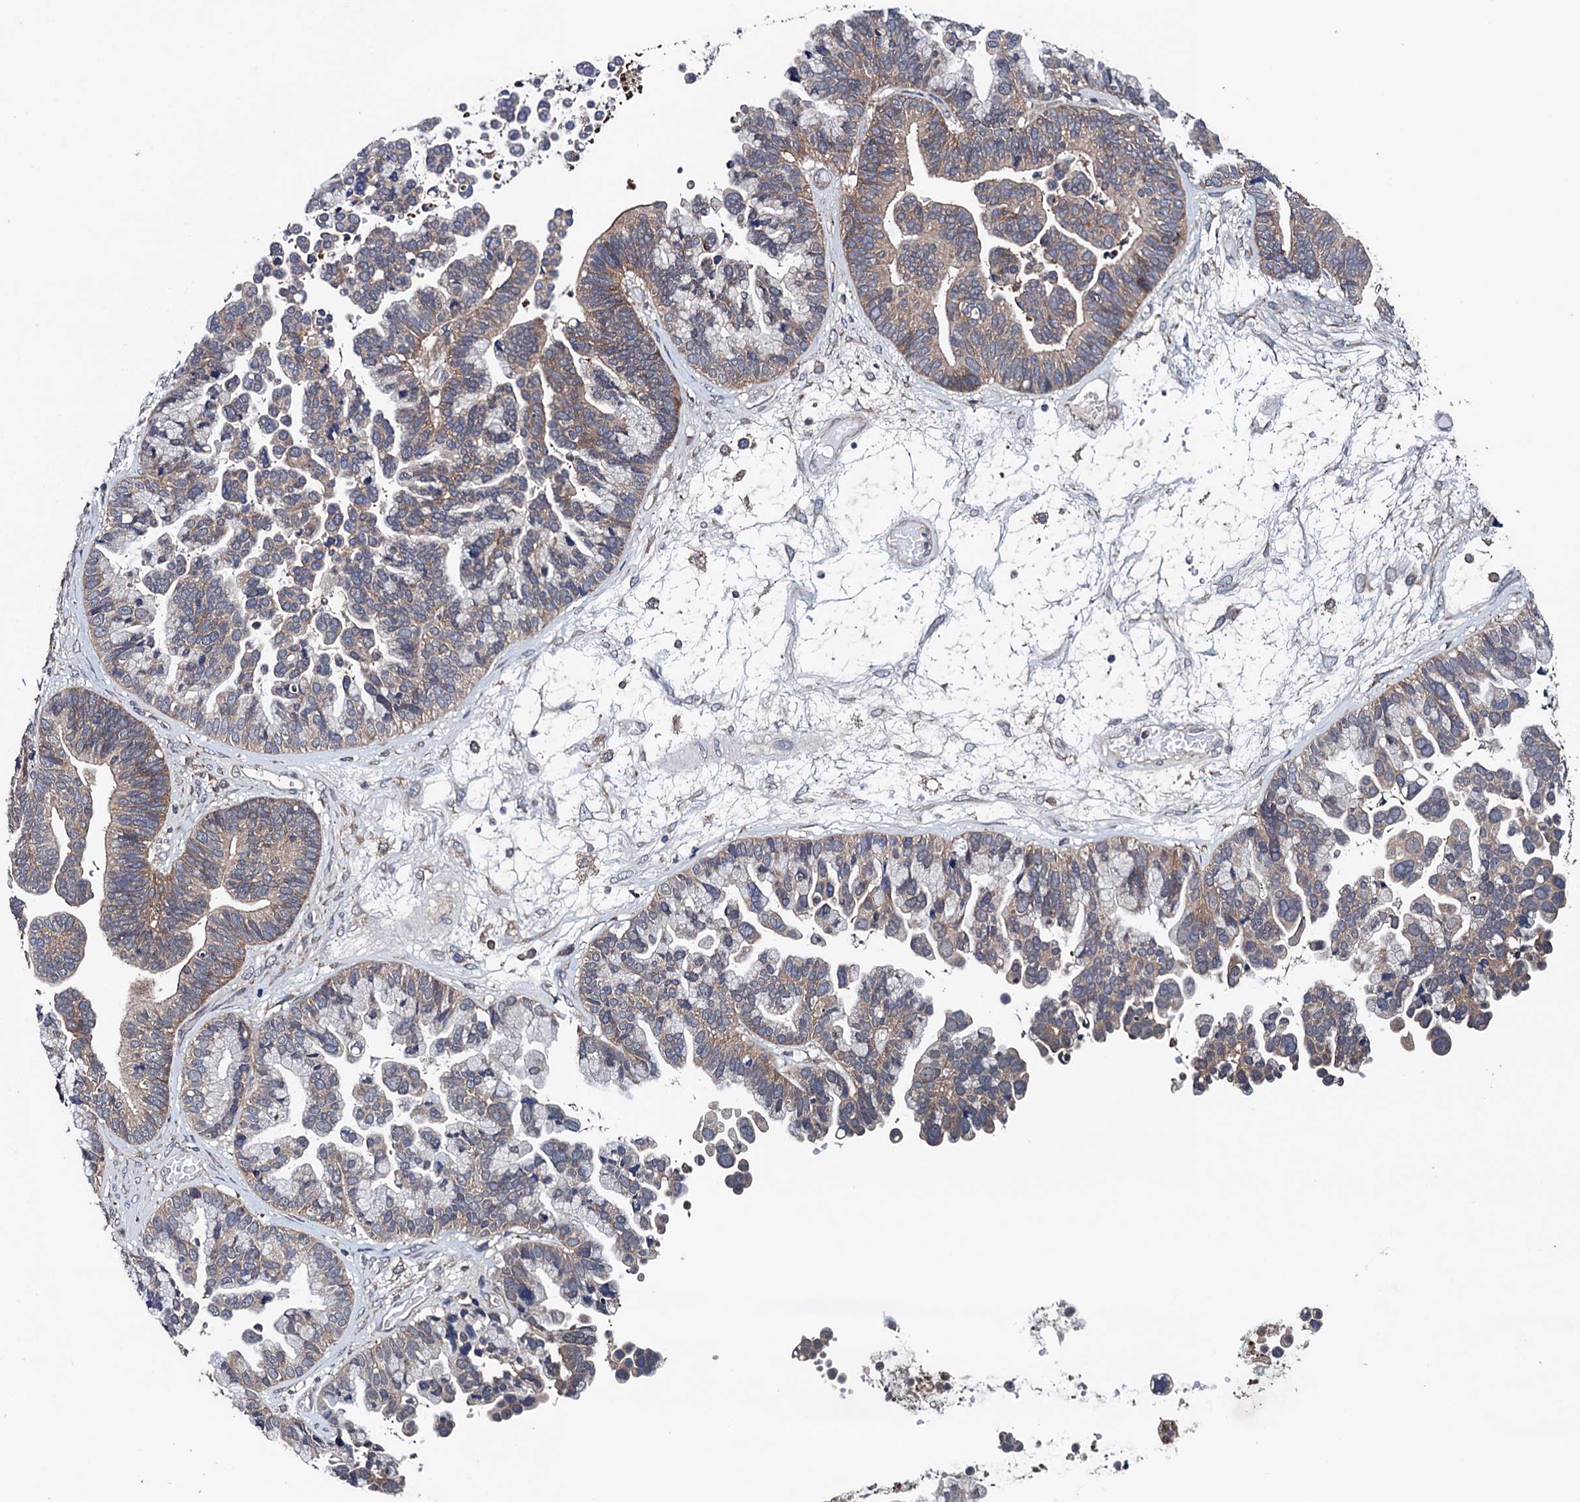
{"staining": {"intensity": "weak", "quantity": "25%-75%", "location": "cytoplasmic/membranous"}, "tissue": "ovarian cancer", "cell_type": "Tumor cells", "image_type": "cancer", "snomed": [{"axis": "morphology", "description": "Cystadenocarcinoma, serous, NOS"}, {"axis": "topography", "description": "Ovary"}], "caption": "Tumor cells exhibit low levels of weak cytoplasmic/membranous expression in about 25%-75% of cells in serous cystadenocarcinoma (ovarian).", "gene": "BLTP3B", "patient": {"sex": "female", "age": 56}}